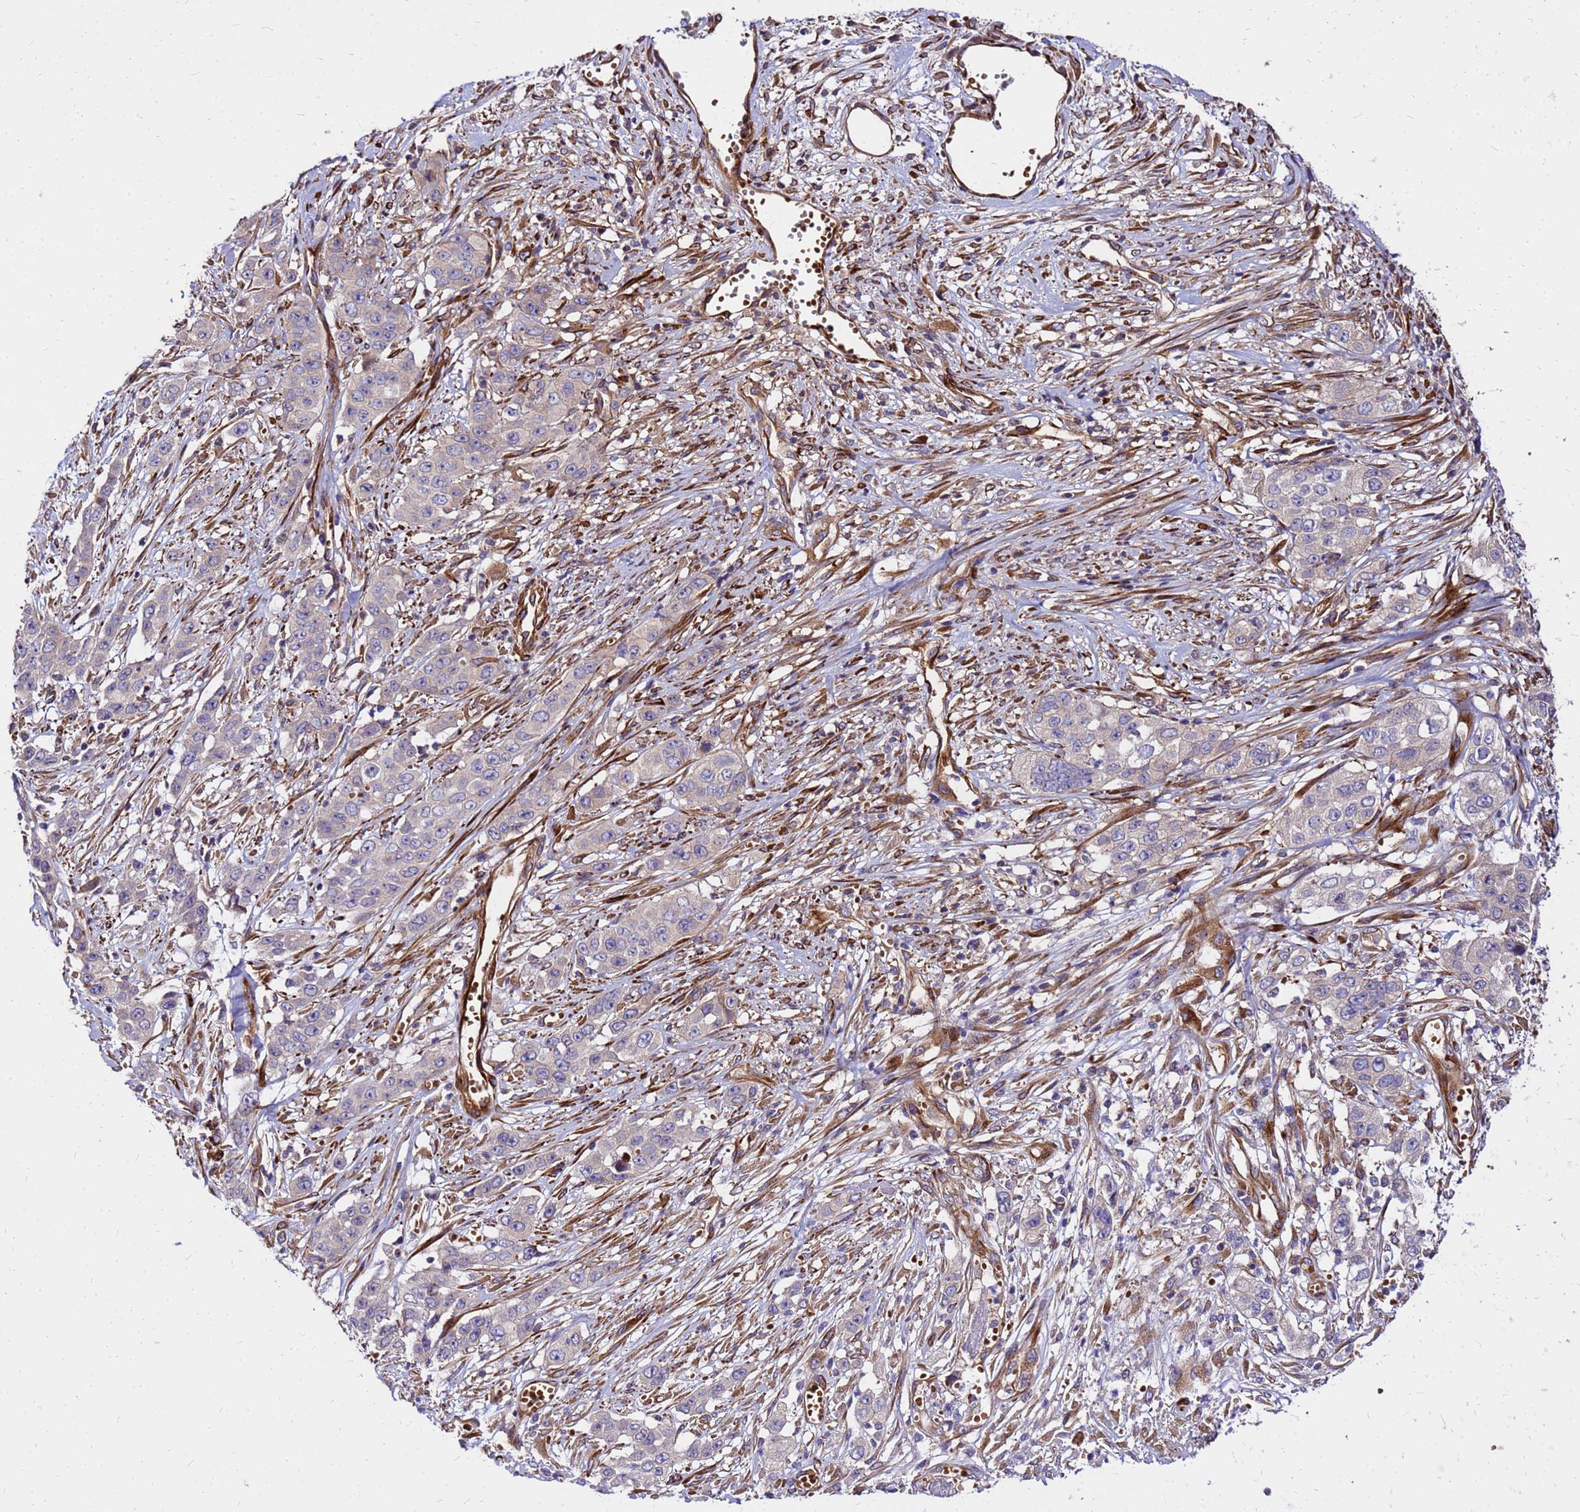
{"staining": {"intensity": "negative", "quantity": "none", "location": "none"}, "tissue": "stomach cancer", "cell_type": "Tumor cells", "image_type": "cancer", "snomed": [{"axis": "morphology", "description": "Adenocarcinoma, NOS"}, {"axis": "topography", "description": "Stomach, upper"}], "caption": "Immunohistochemical staining of human adenocarcinoma (stomach) shows no significant expression in tumor cells. (Brightfield microscopy of DAB (3,3'-diaminobenzidine) immunohistochemistry at high magnification).", "gene": "WWC2", "patient": {"sex": "male", "age": 62}}